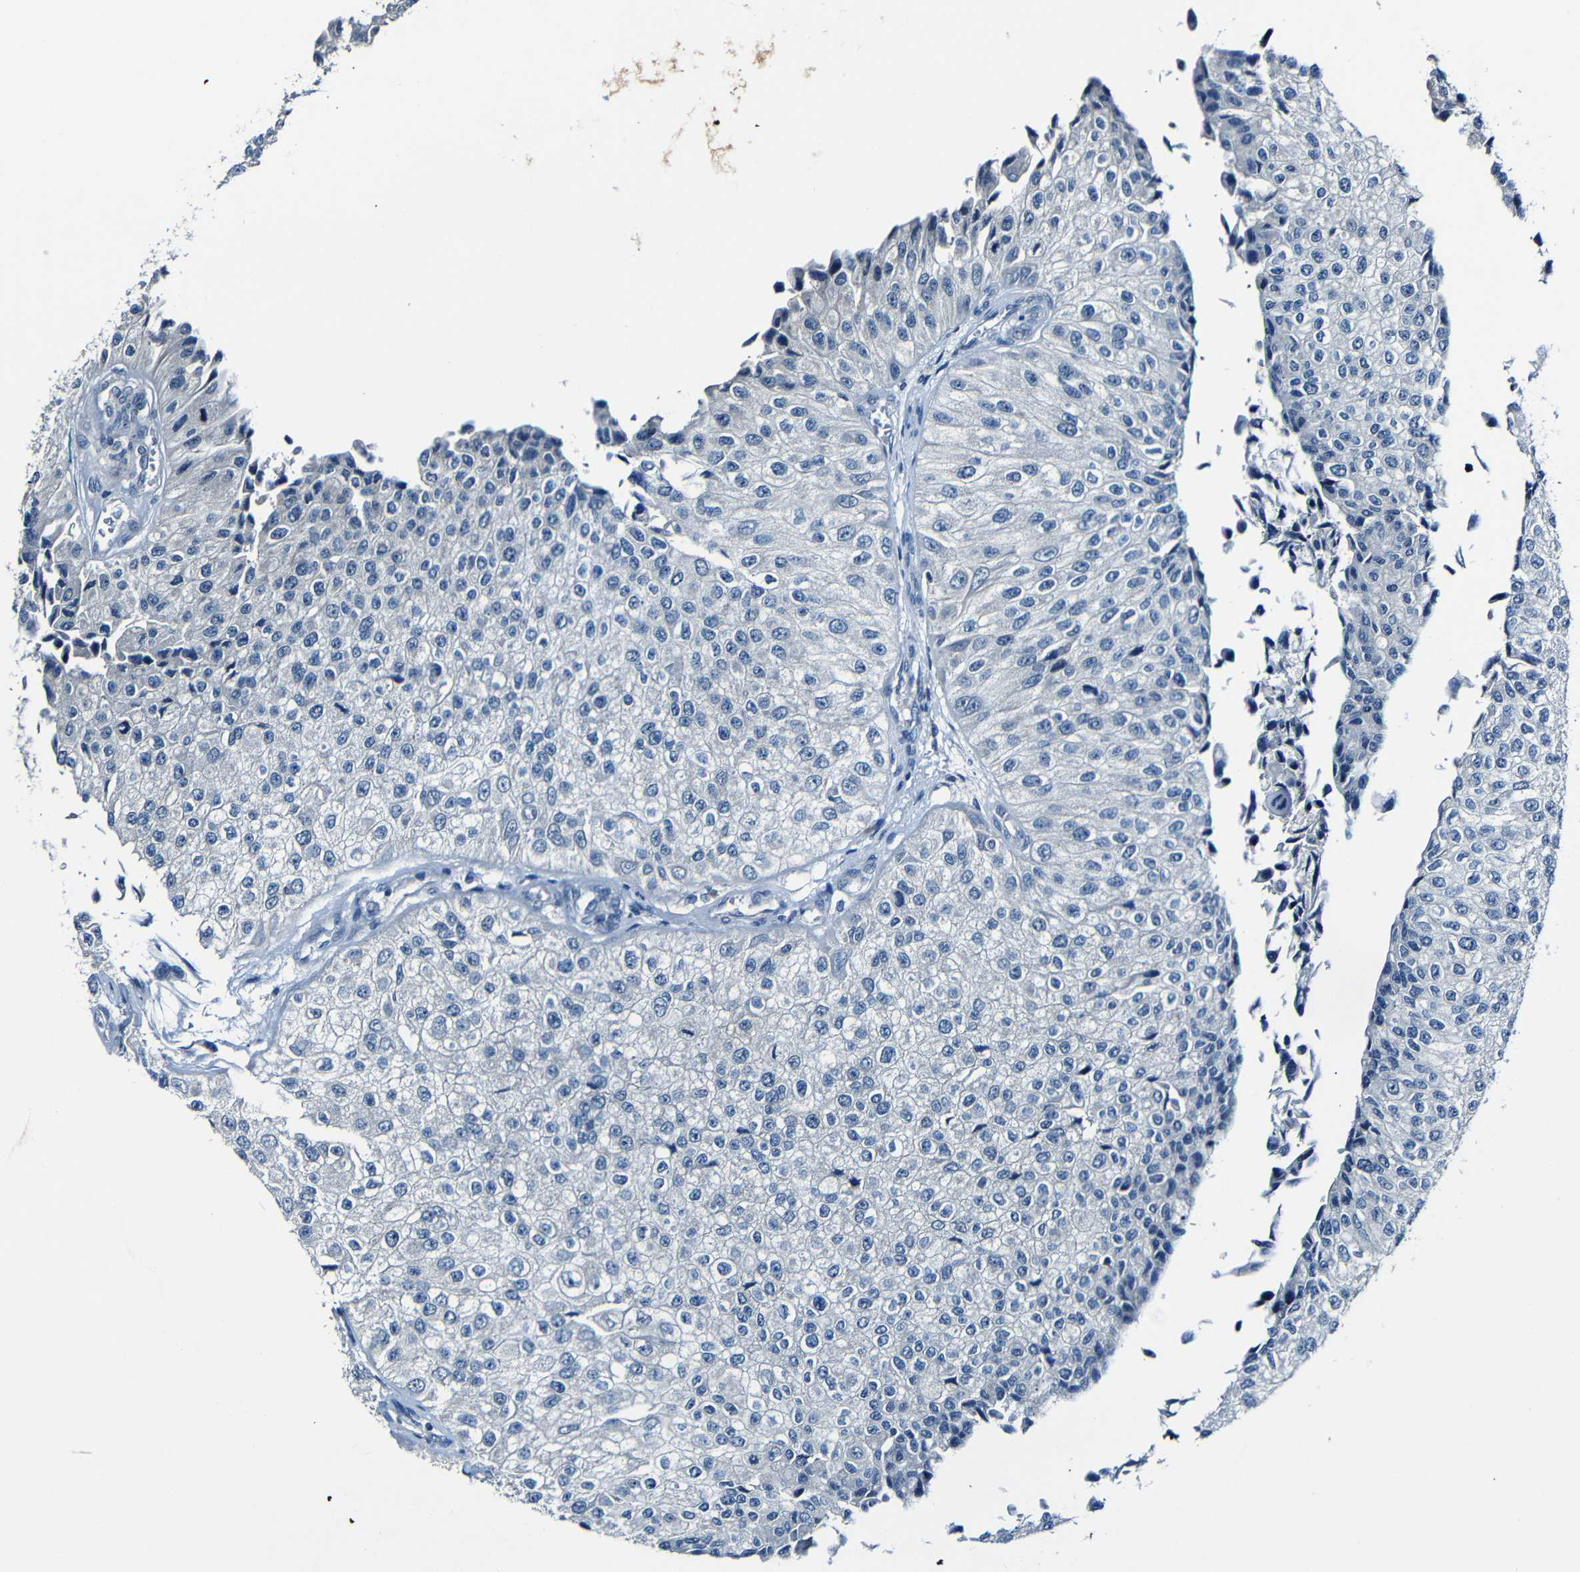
{"staining": {"intensity": "weak", "quantity": "25%-75%", "location": "cytoplasmic/membranous"}, "tissue": "urothelial cancer", "cell_type": "Tumor cells", "image_type": "cancer", "snomed": [{"axis": "morphology", "description": "Urothelial carcinoma, High grade"}, {"axis": "topography", "description": "Kidney"}, {"axis": "topography", "description": "Urinary bladder"}], "caption": "High-power microscopy captured an immunohistochemistry (IHC) histopathology image of urothelial cancer, revealing weak cytoplasmic/membranous expression in about 25%-75% of tumor cells. (DAB = brown stain, brightfield microscopy at high magnification).", "gene": "ANK3", "patient": {"sex": "male", "age": 77}}